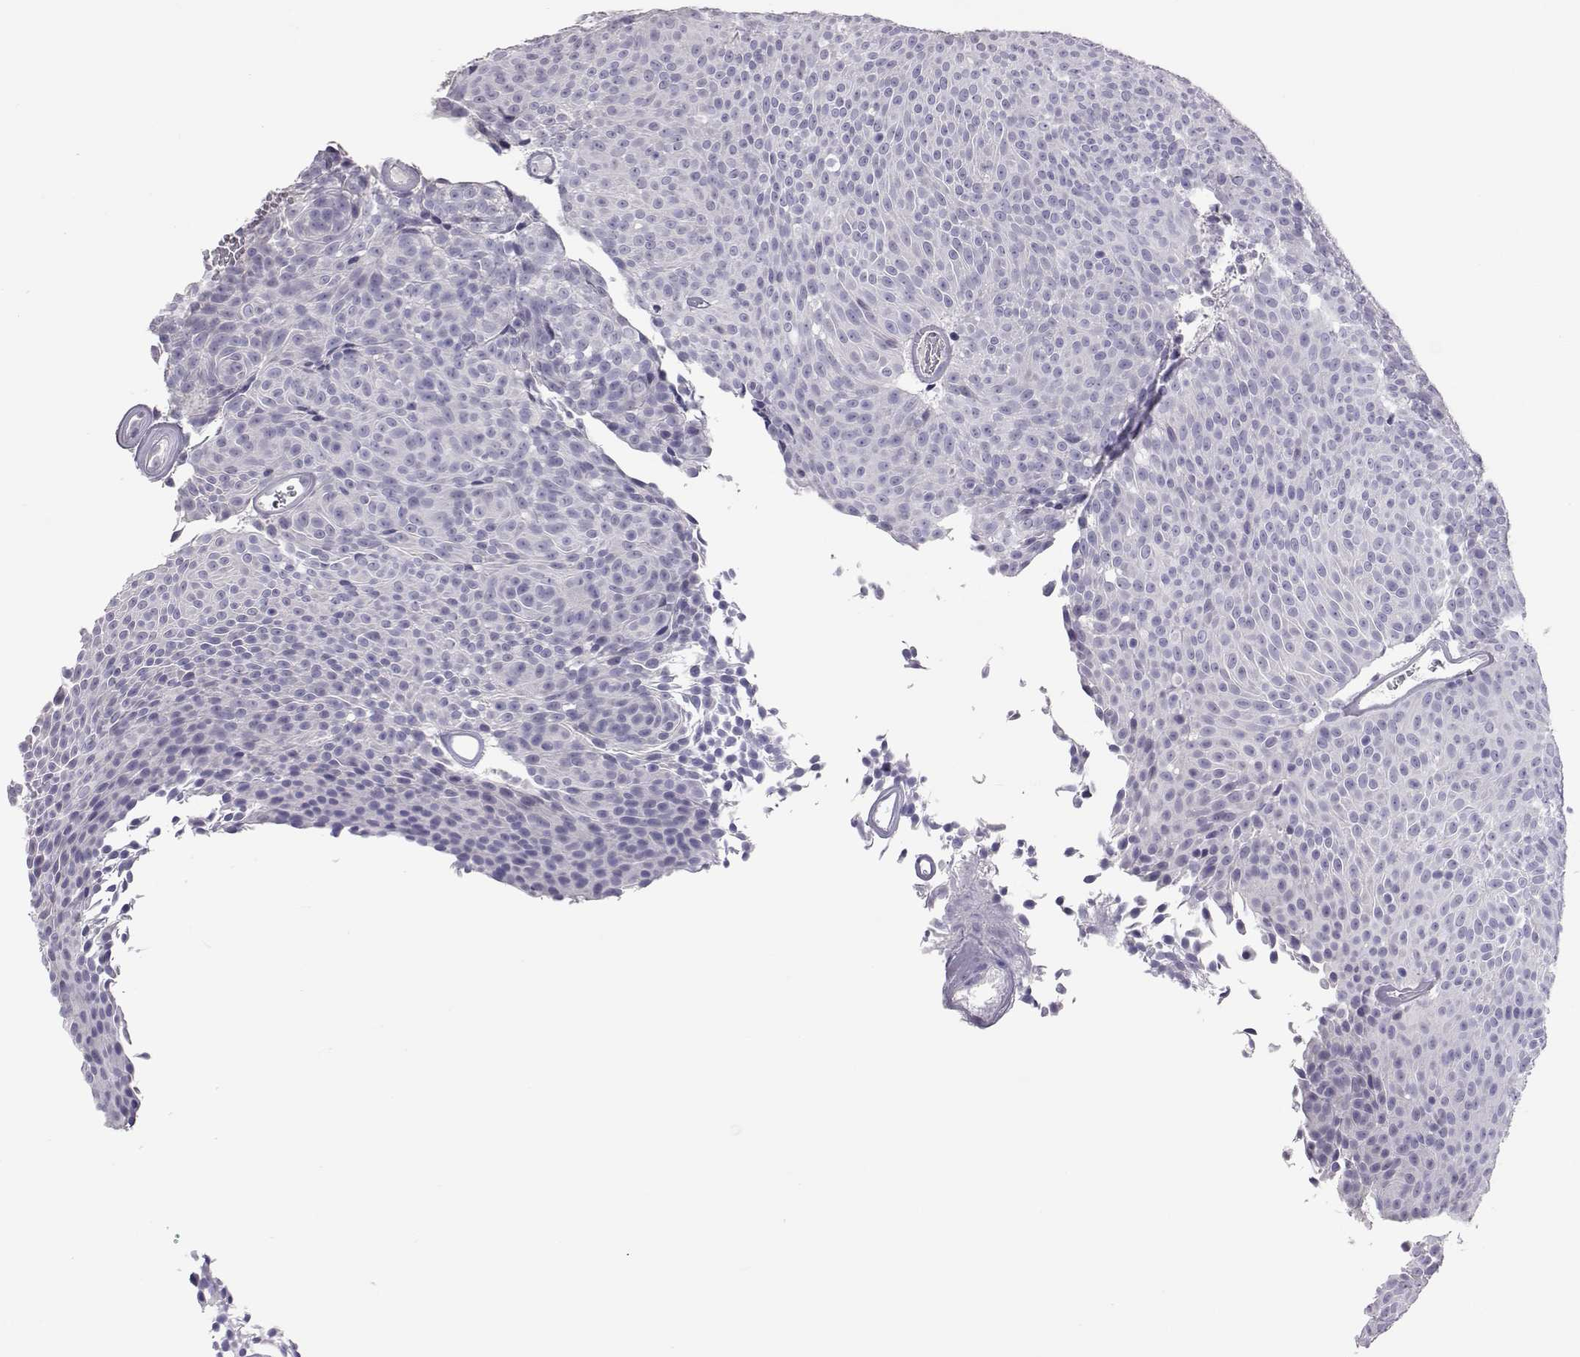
{"staining": {"intensity": "negative", "quantity": "none", "location": "none"}, "tissue": "urothelial cancer", "cell_type": "Tumor cells", "image_type": "cancer", "snomed": [{"axis": "morphology", "description": "Urothelial carcinoma, Low grade"}, {"axis": "topography", "description": "Urinary bladder"}], "caption": "This is an immunohistochemistry (IHC) photomicrograph of urothelial cancer. There is no expression in tumor cells.", "gene": "PMCH", "patient": {"sex": "male", "age": 77}}